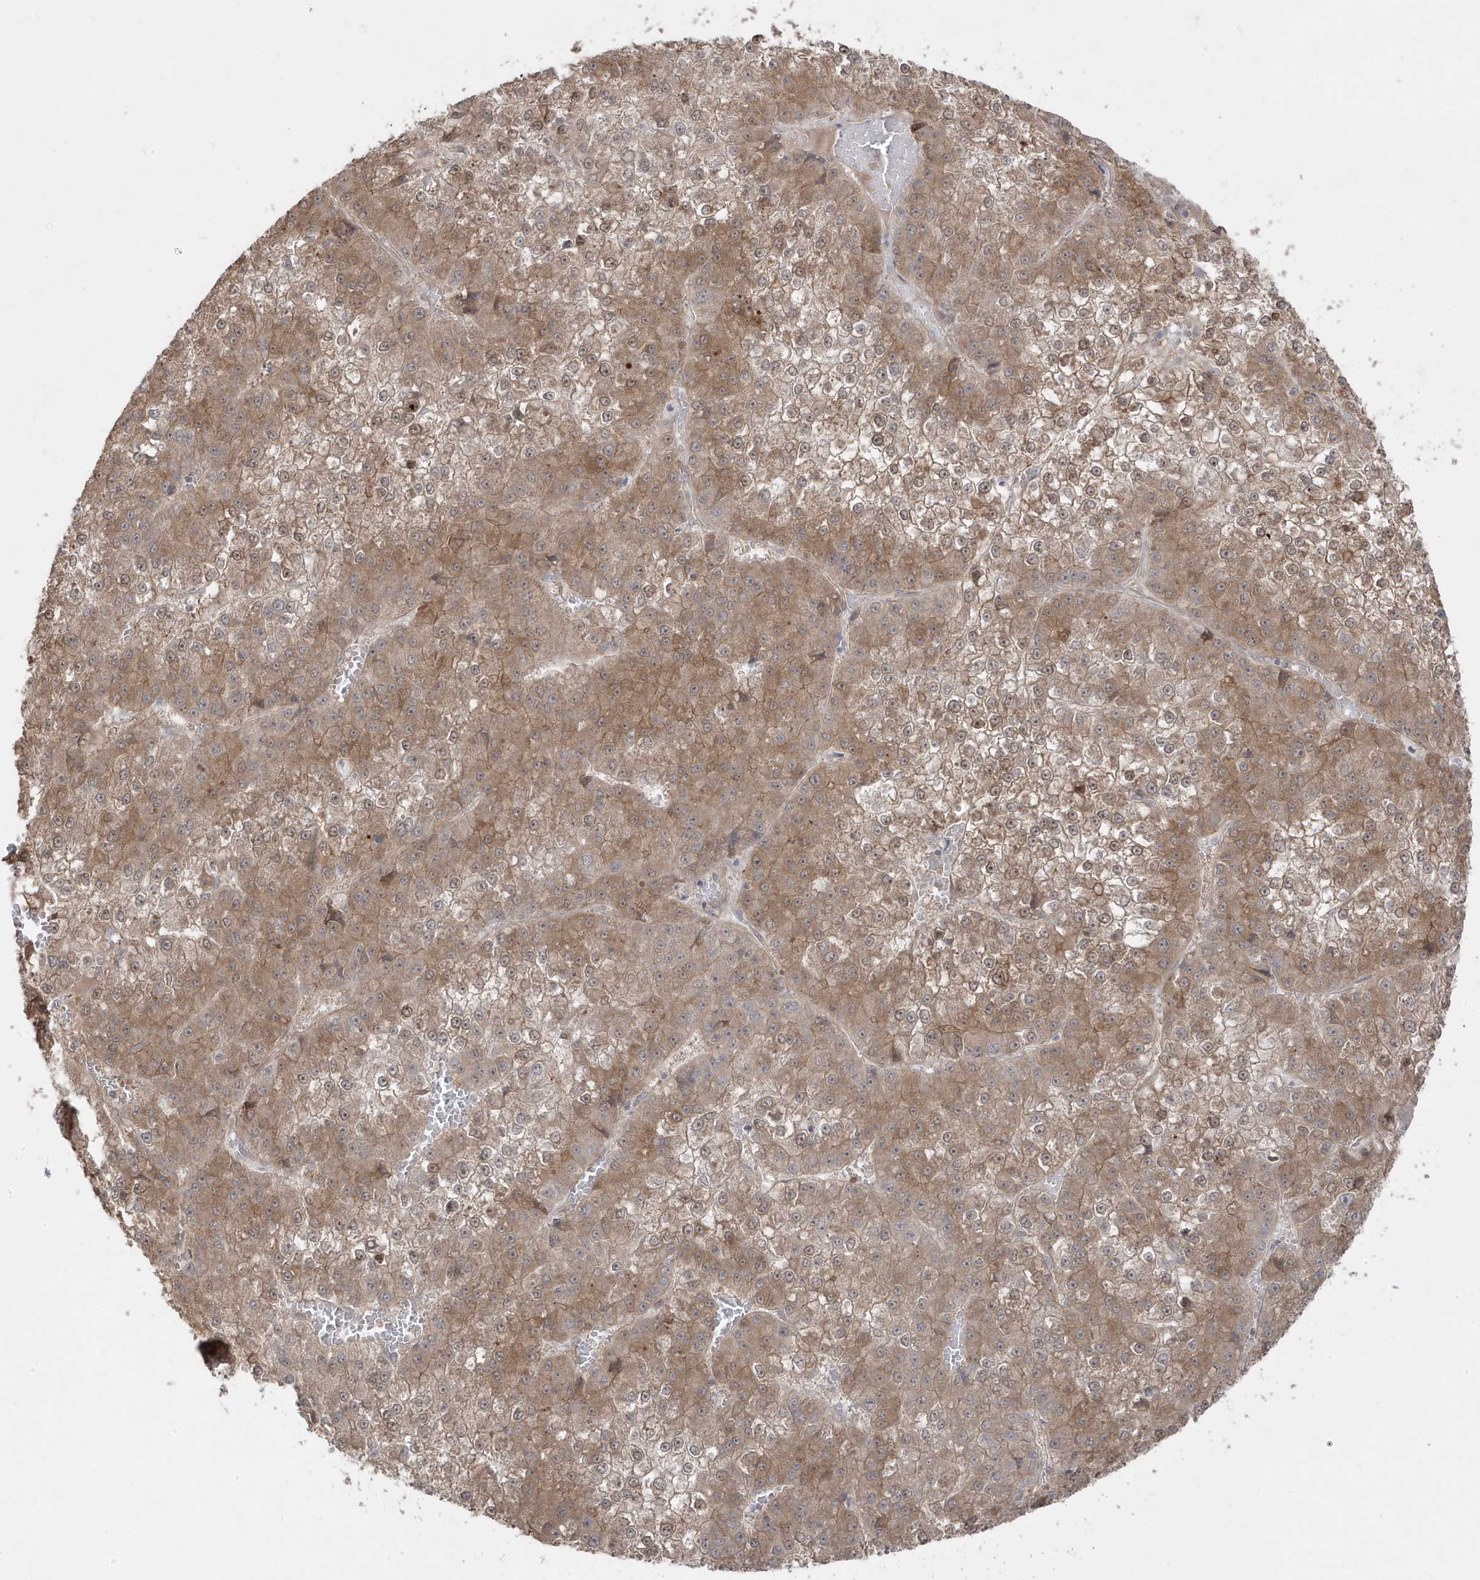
{"staining": {"intensity": "moderate", "quantity": ">75%", "location": "cytoplasmic/membranous"}, "tissue": "liver cancer", "cell_type": "Tumor cells", "image_type": "cancer", "snomed": [{"axis": "morphology", "description": "Carcinoma, Hepatocellular, NOS"}, {"axis": "topography", "description": "Liver"}], "caption": "Liver hepatocellular carcinoma stained with DAB (3,3'-diaminobenzidine) immunohistochemistry (IHC) reveals medium levels of moderate cytoplasmic/membranous expression in approximately >75% of tumor cells. (DAB (3,3'-diaminobenzidine) IHC with brightfield microscopy, high magnification).", "gene": "DNAJC12", "patient": {"sex": "female", "age": 73}}